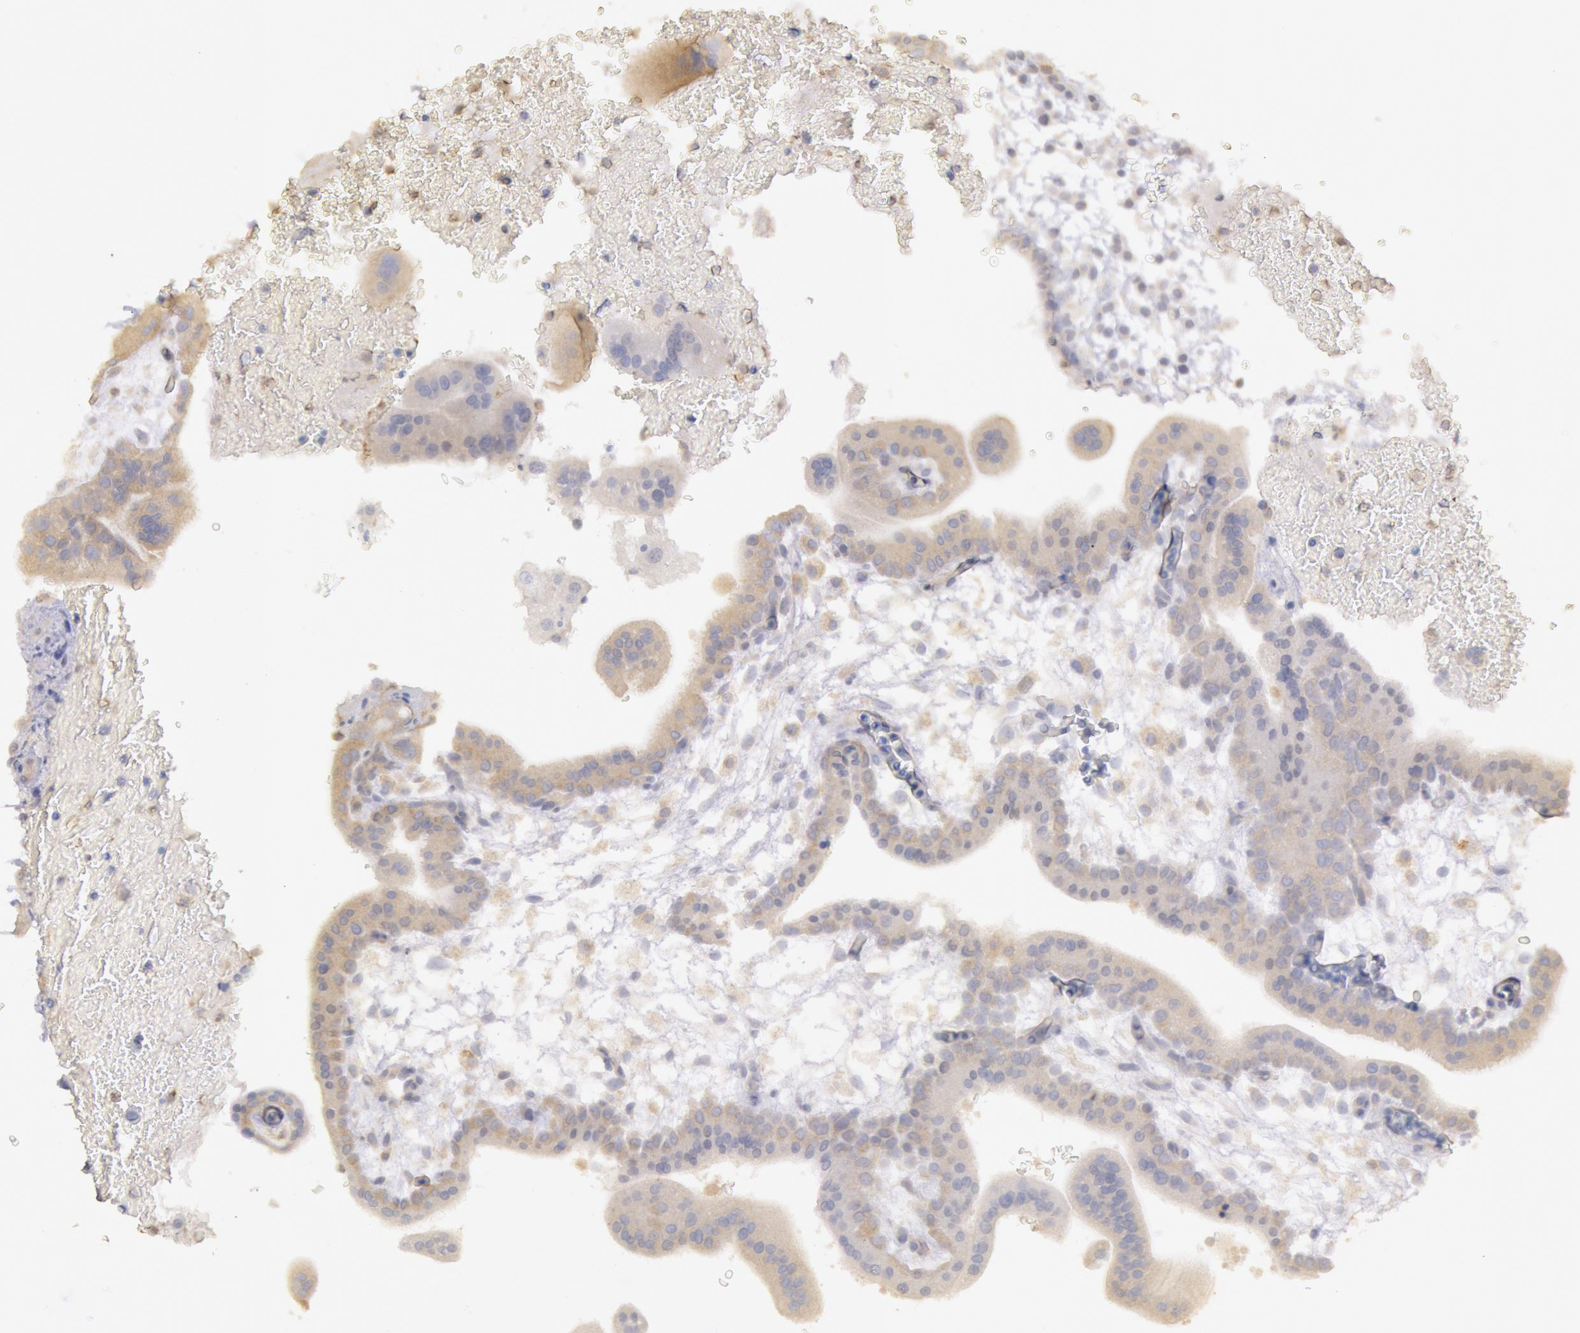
{"staining": {"intensity": "weak", "quantity": "<25%", "location": "cytoplasmic/membranous"}, "tissue": "placenta", "cell_type": "Decidual cells", "image_type": "normal", "snomed": [{"axis": "morphology", "description": "Normal tissue, NOS"}, {"axis": "topography", "description": "Placenta"}], "caption": "Immunohistochemistry (IHC) photomicrograph of normal human placenta stained for a protein (brown), which demonstrates no staining in decidual cells.", "gene": "PIK3R1", "patient": {"sex": "female", "age": 35}}